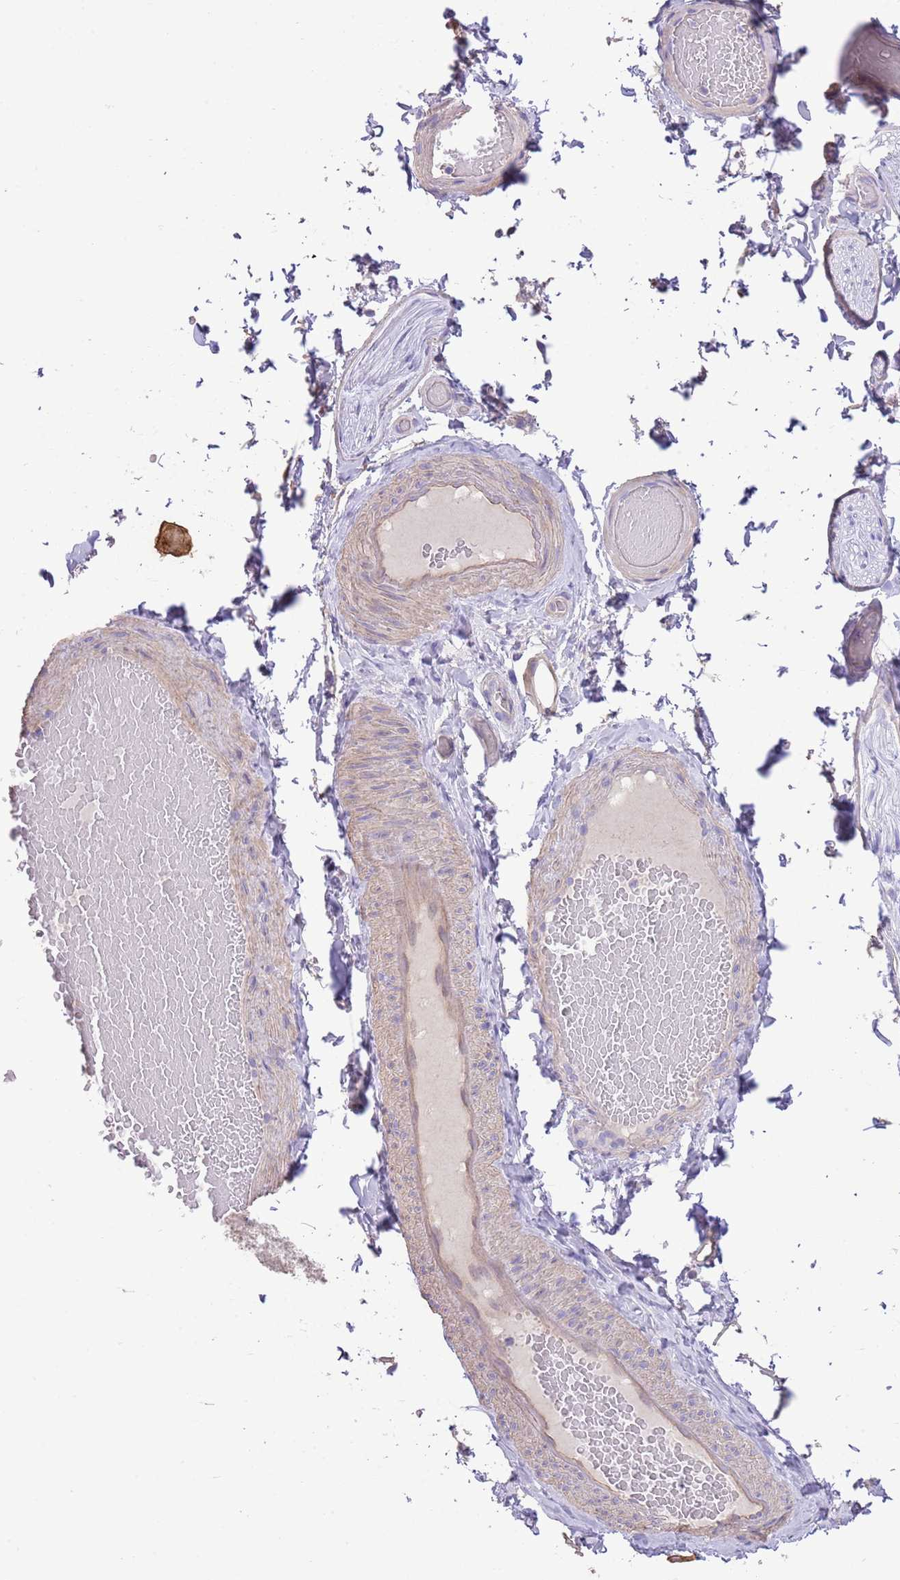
{"staining": {"intensity": "negative", "quantity": "none", "location": "none"}, "tissue": "adipose tissue", "cell_type": "Adipocytes", "image_type": "normal", "snomed": [{"axis": "morphology", "description": "Normal tissue, NOS"}, {"axis": "topography", "description": "Soft tissue"}, {"axis": "topography", "description": "Vascular tissue"}, {"axis": "topography", "description": "Peripheral nerve tissue"}], "caption": "DAB immunohistochemical staining of benign human adipose tissue shows no significant positivity in adipocytes. (Stains: DAB (3,3'-diaminobenzidine) IHC with hematoxylin counter stain, Microscopy: brightfield microscopy at high magnification).", "gene": "SFTPA1", "patient": {"sex": "male", "age": 32}}